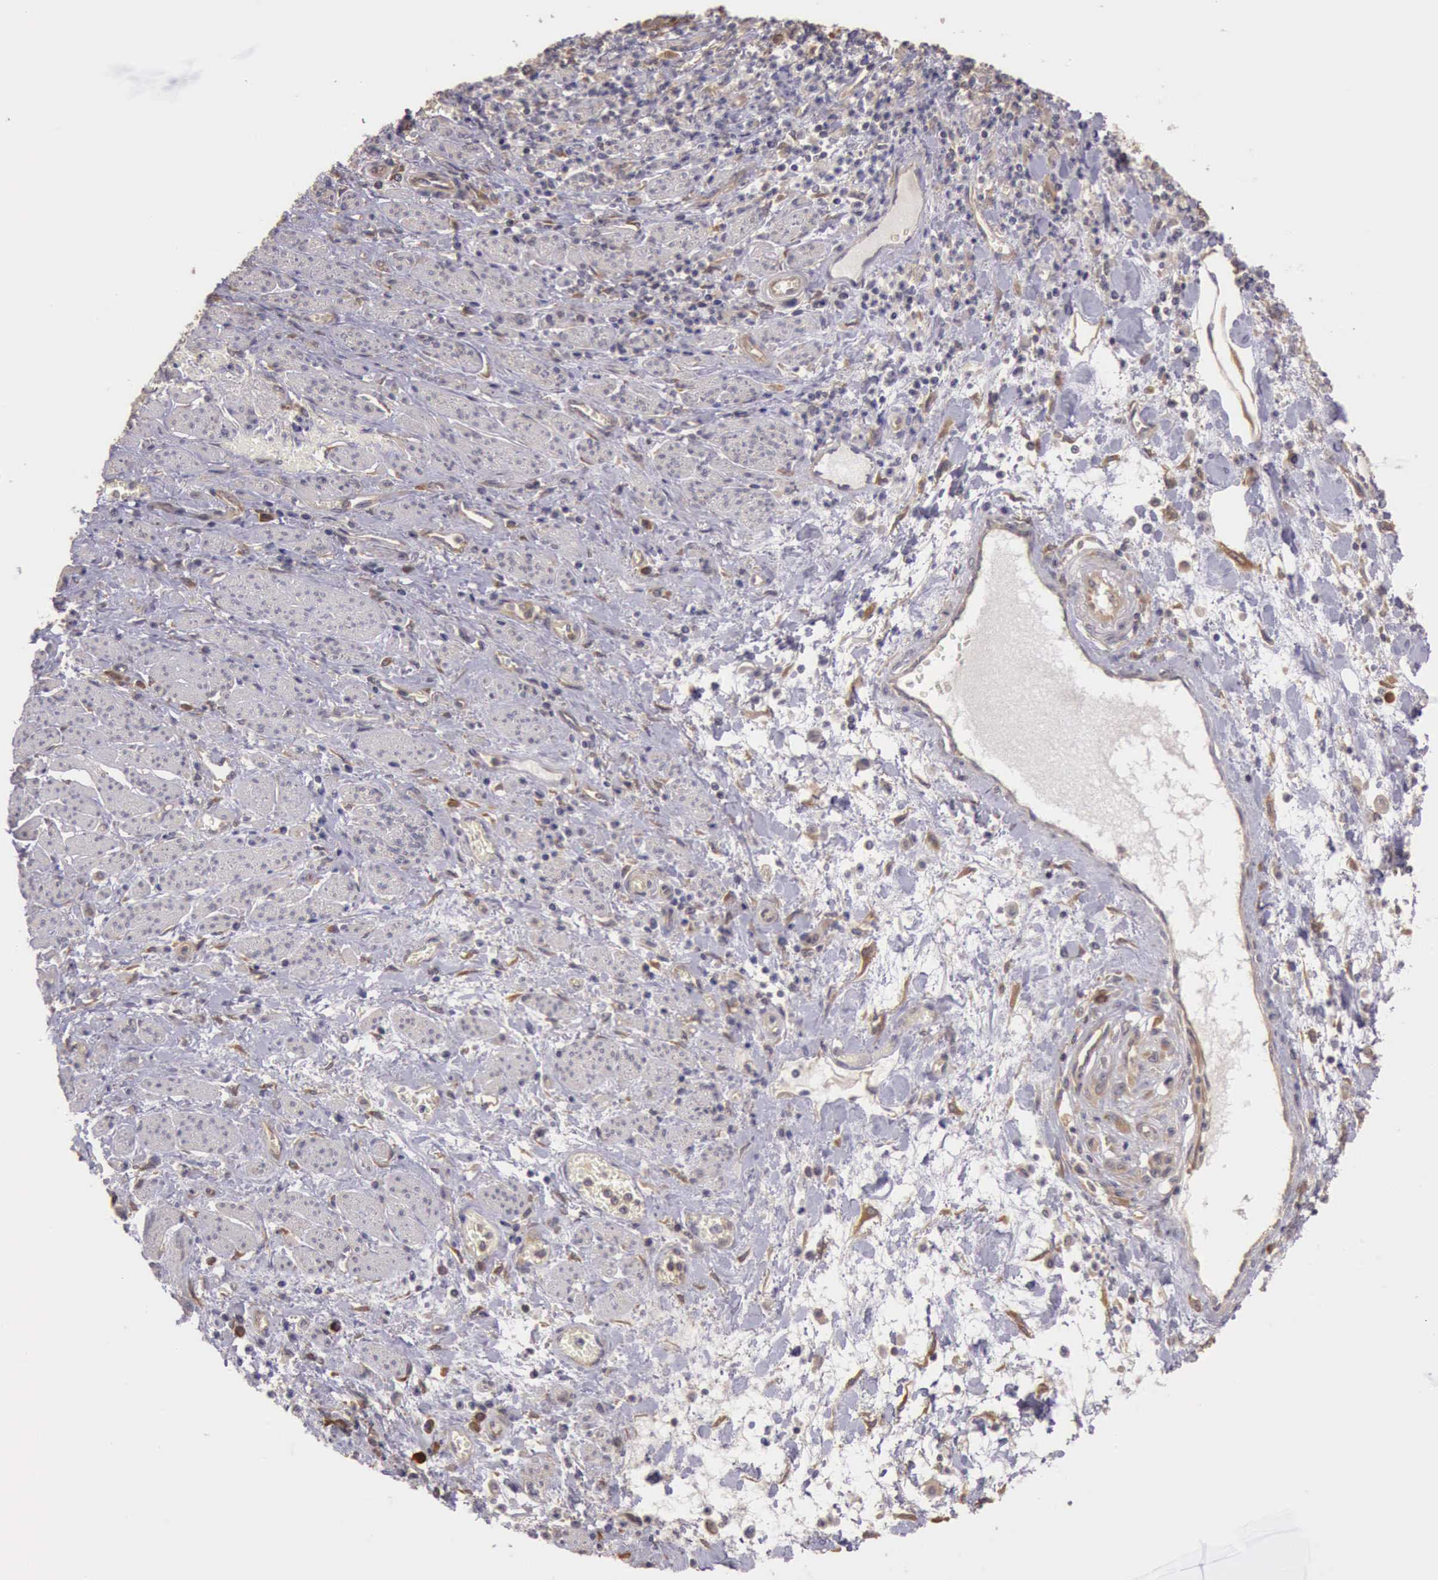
{"staining": {"intensity": "moderate", "quantity": ">75%", "location": "cytoplasmic/membranous"}, "tissue": "stomach cancer", "cell_type": "Tumor cells", "image_type": "cancer", "snomed": [{"axis": "morphology", "description": "Adenocarcinoma, NOS"}, {"axis": "topography", "description": "Stomach"}], "caption": "Protein staining by IHC shows moderate cytoplasmic/membranous expression in approximately >75% of tumor cells in stomach adenocarcinoma.", "gene": "EIF5", "patient": {"sex": "female", "age": 76}}